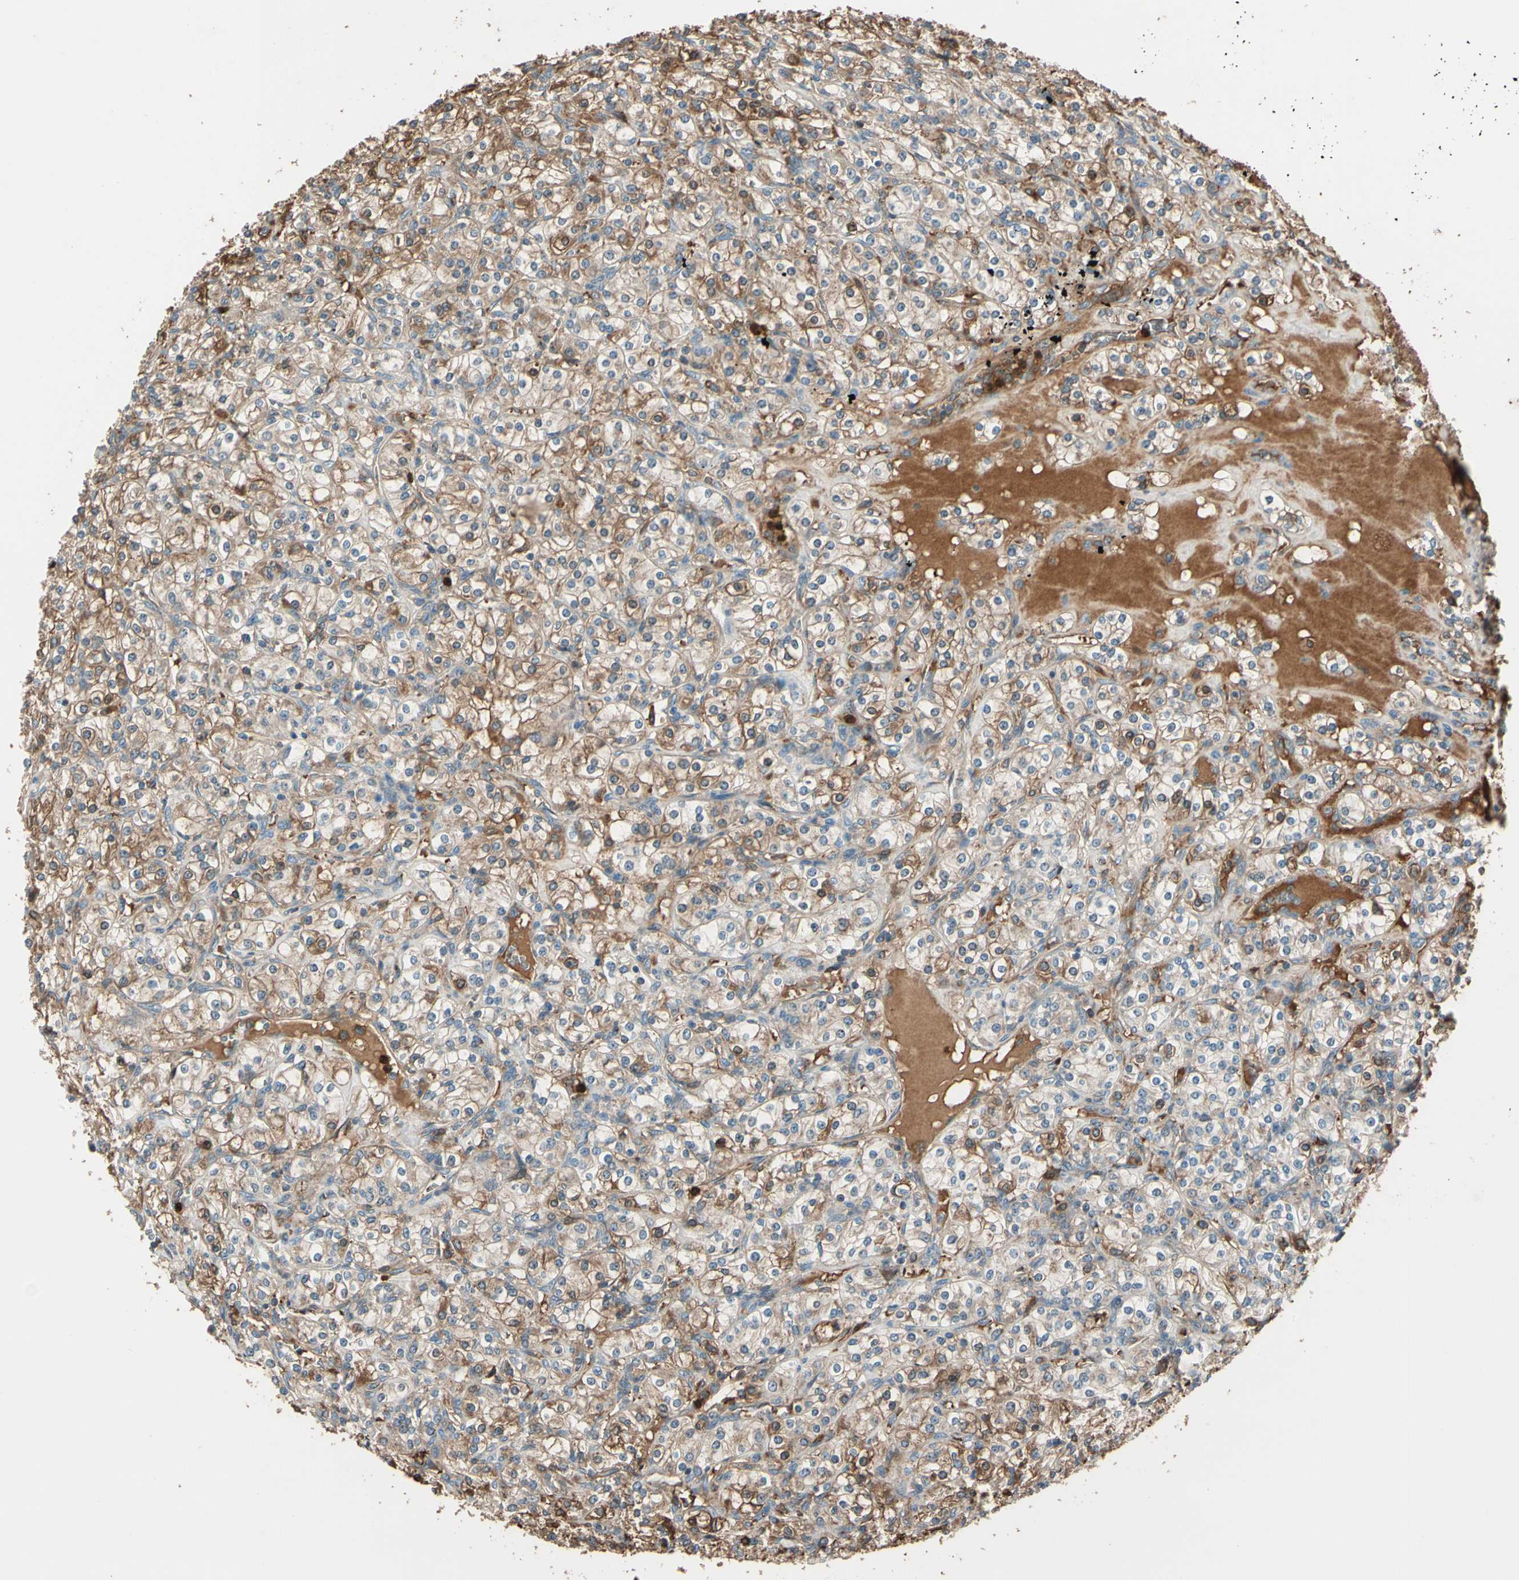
{"staining": {"intensity": "weak", "quantity": ">75%", "location": "cytoplasmic/membranous"}, "tissue": "renal cancer", "cell_type": "Tumor cells", "image_type": "cancer", "snomed": [{"axis": "morphology", "description": "Adenocarcinoma, NOS"}, {"axis": "topography", "description": "Kidney"}], "caption": "Immunohistochemistry histopathology image of human renal cancer stained for a protein (brown), which shows low levels of weak cytoplasmic/membranous positivity in about >75% of tumor cells.", "gene": "STX11", "patient": {"sex": "male", "age": 77}}